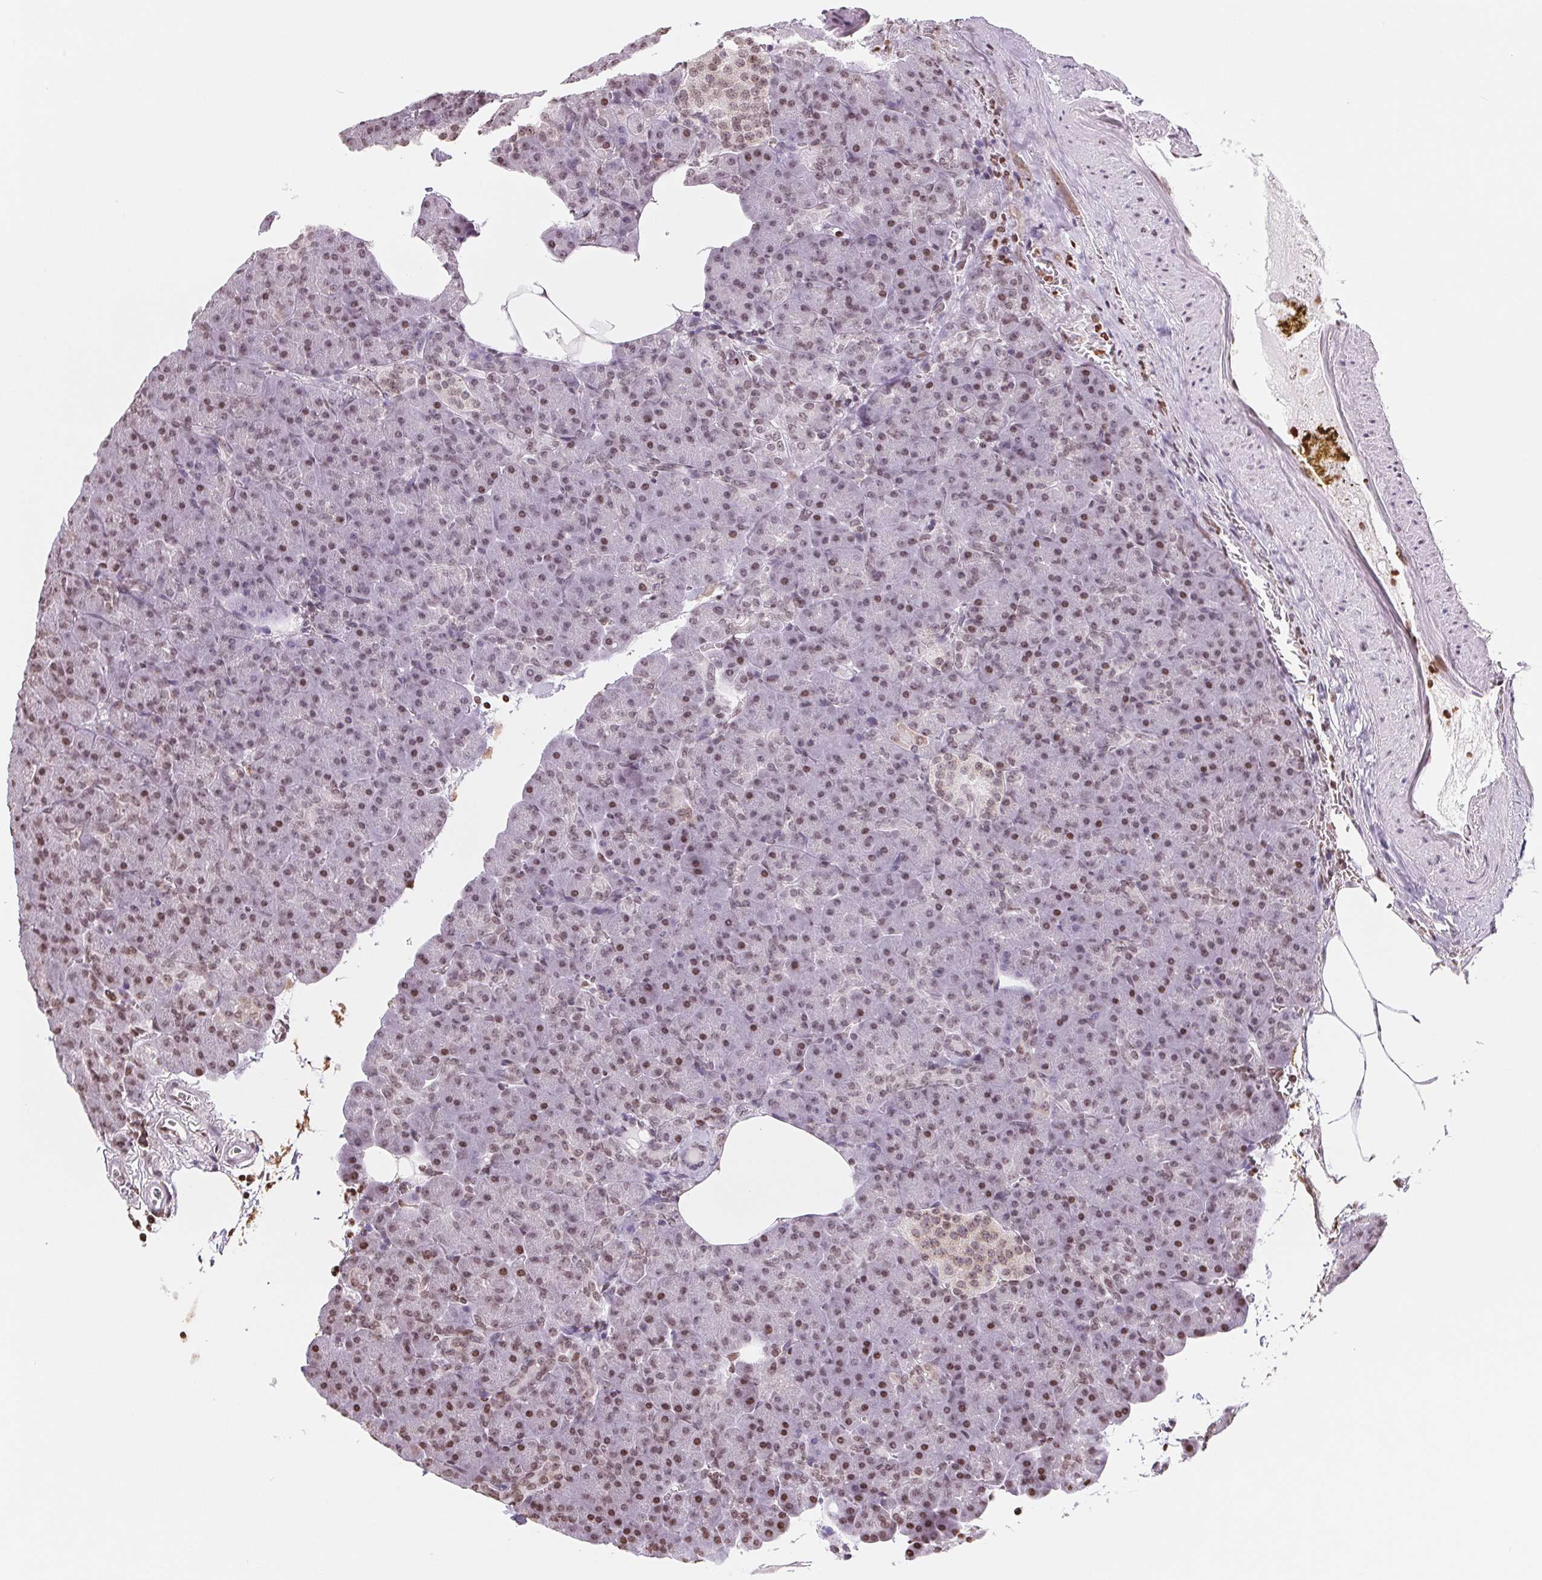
{"staining": {"intensity": "moderate", "quantity": "25%-75%", "location": "nuclear"}, "tissue": "pancreas", "cell_type": "Exocrine glandular cells", "image_type": "normal", "snomed": [{"axis": "morphology", "description": "Normal tissue, NOS"}, {"axis": "topography", "description": "Pancreas"}], "caption": "The photomicrograph reveals a brown stain indicating the presence of a protein in the nuclear of exocrine glandular cells in pancreas. The protein of interest is shown in brown color, while the nuclei are stained blue.", "gene": "SMIM12", "patient": {"sex": "female", "age": 74}}